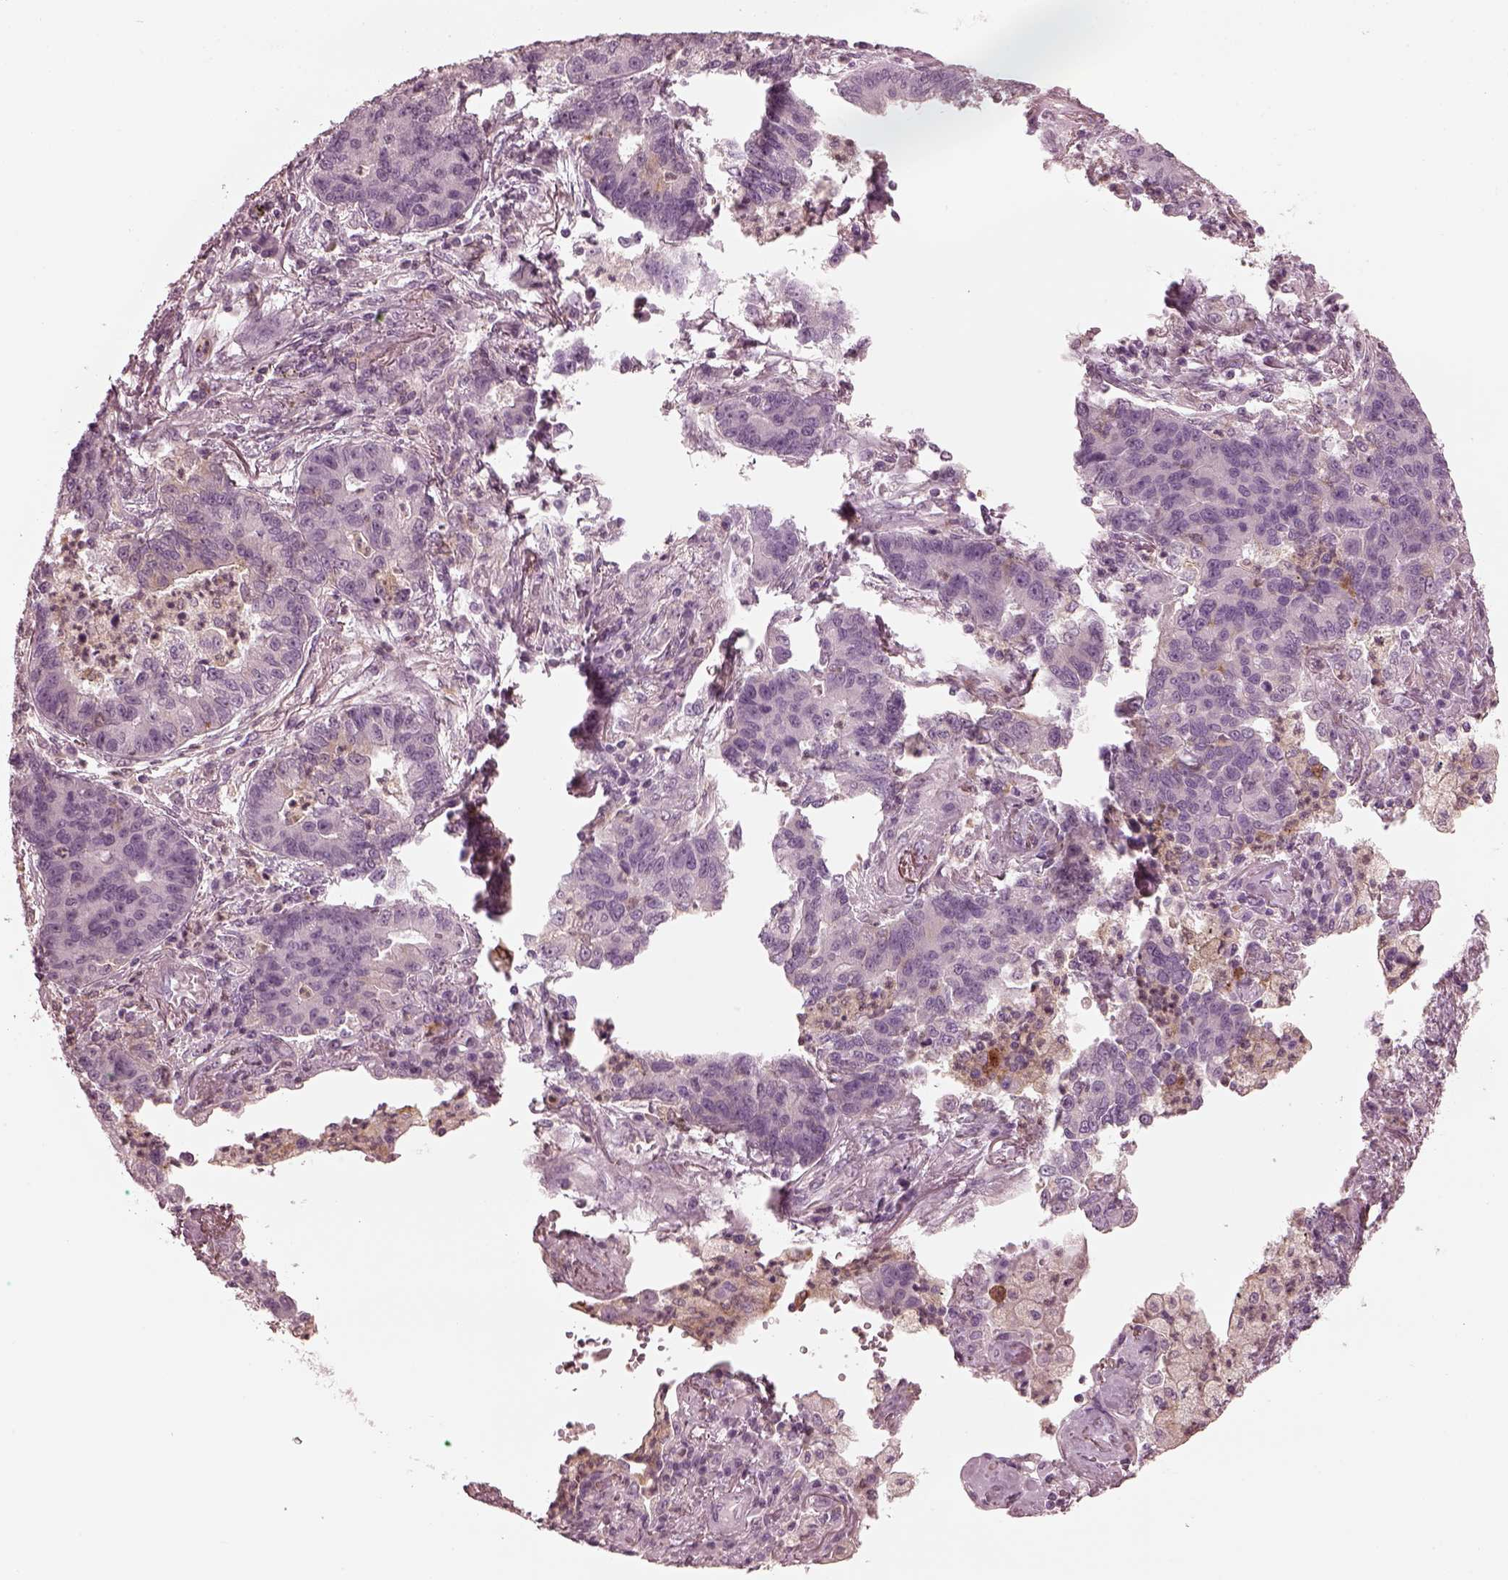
{"staining": {"intensity": "negative", "quantity": "none", "location": "none"}, "tissue": "lung cancer", "cell_type": "Tumor cells", "image_type": "cancer", "snomed": [{"axis": "morphology", "description": "Adenocarcinoma, NOS"}, {"axis": "topography", "description": "Lung"}], "caption": "A high-resolution histopathology image shows immunohistochemistry staining of adenocarcinoma (lung), which exhibits no significant staining in tumor cells.", "gene": "PSTPIP2", "patient": {"sex": "female", "age": 57}}